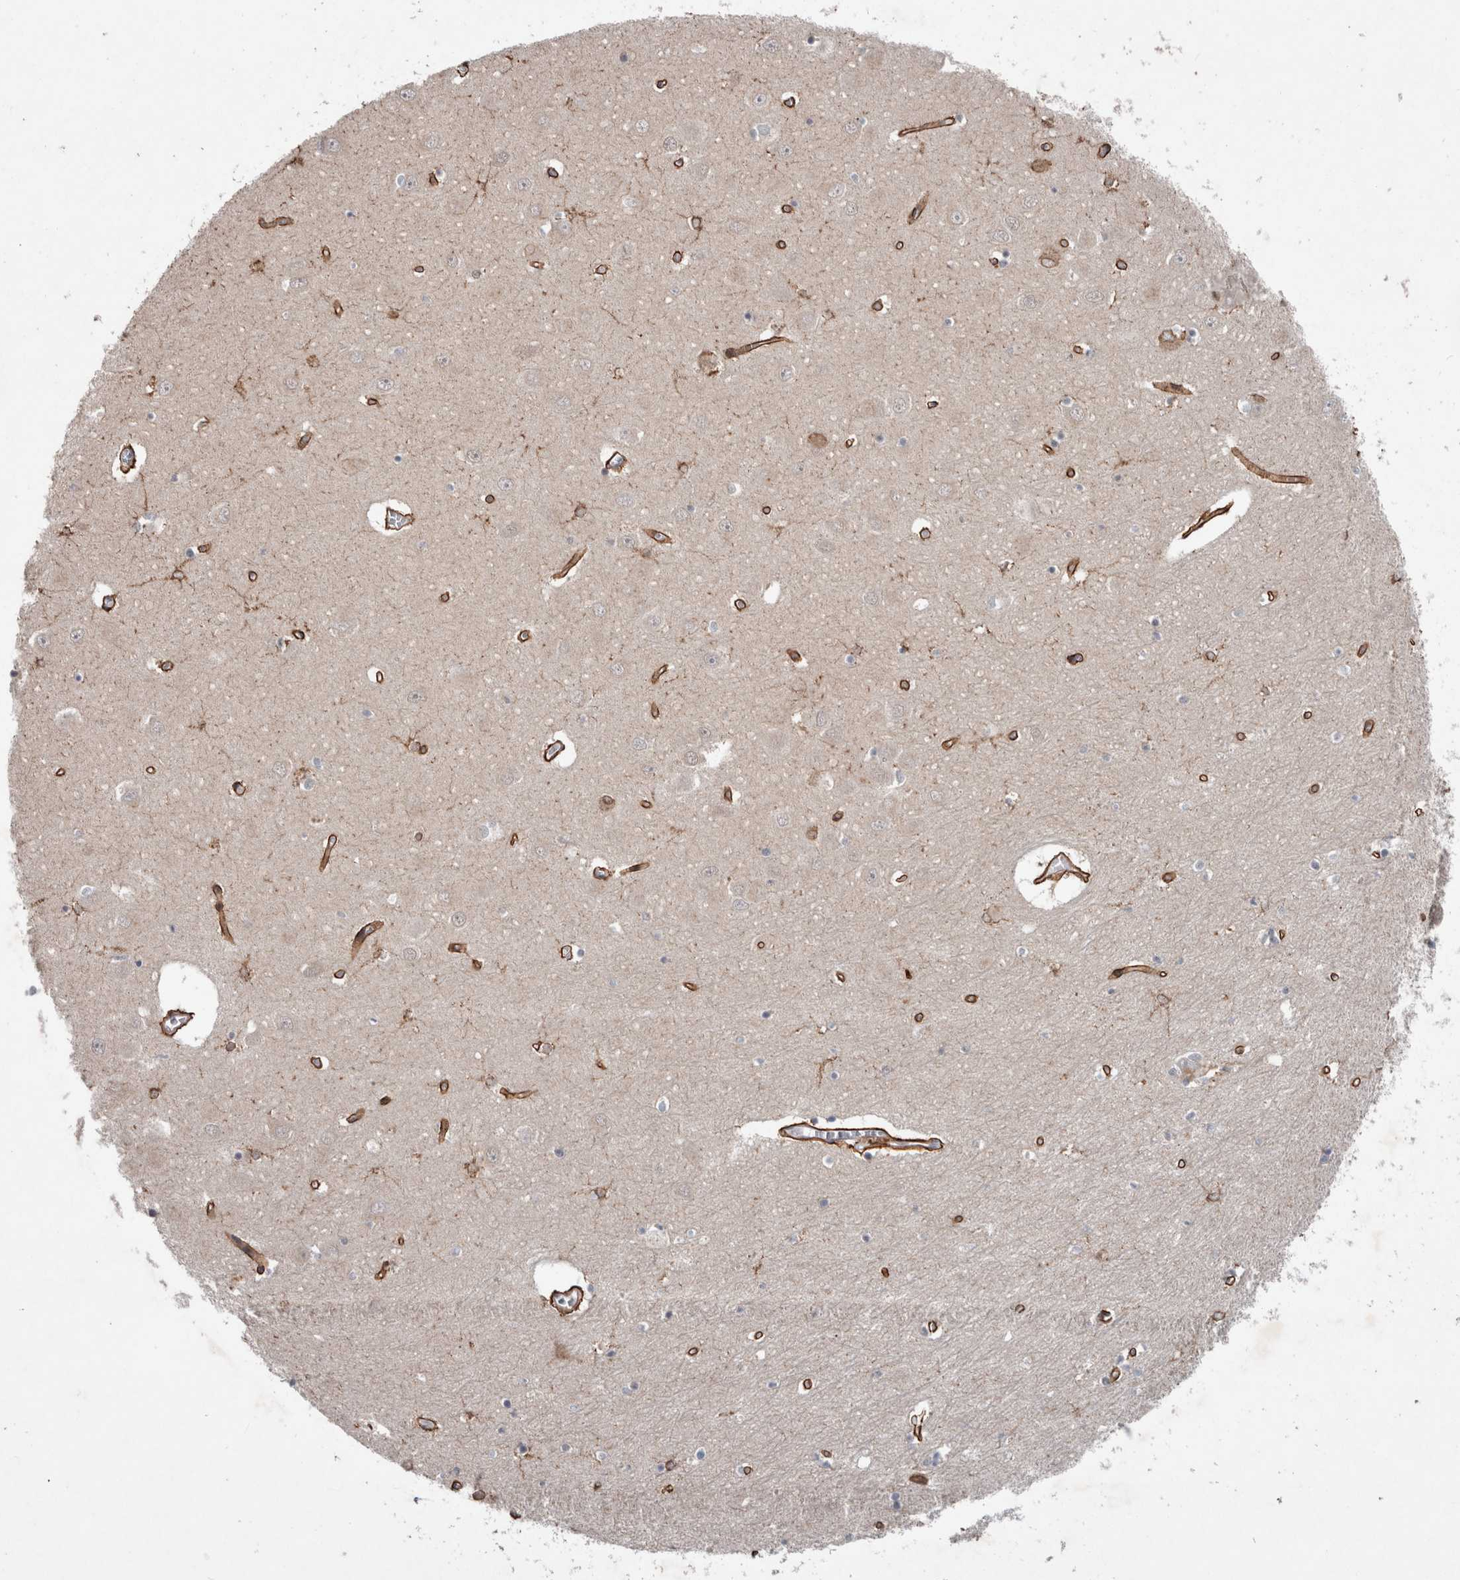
{"staining": {"intensity": "moderate", "quantity": "25%-75%", "location": "cytoplasmic/membranous"}, "tissue": "hippocampus", "cell_type": "Glial cells", "image_type": "normal", "snomed": [{"axis": "morphology", "description": "Normal tissue, NOS"}, {"axis": "topography", "description": "Hippocampus"}], "caption": "Human hippocampus stained for a protein (brown) shows moderate cytoplasmic/membranous positive expression in approximately 25%-75% of glial cells.", "gene": "GIMAP6", "patient": {"sex": "male", "age": 70}}